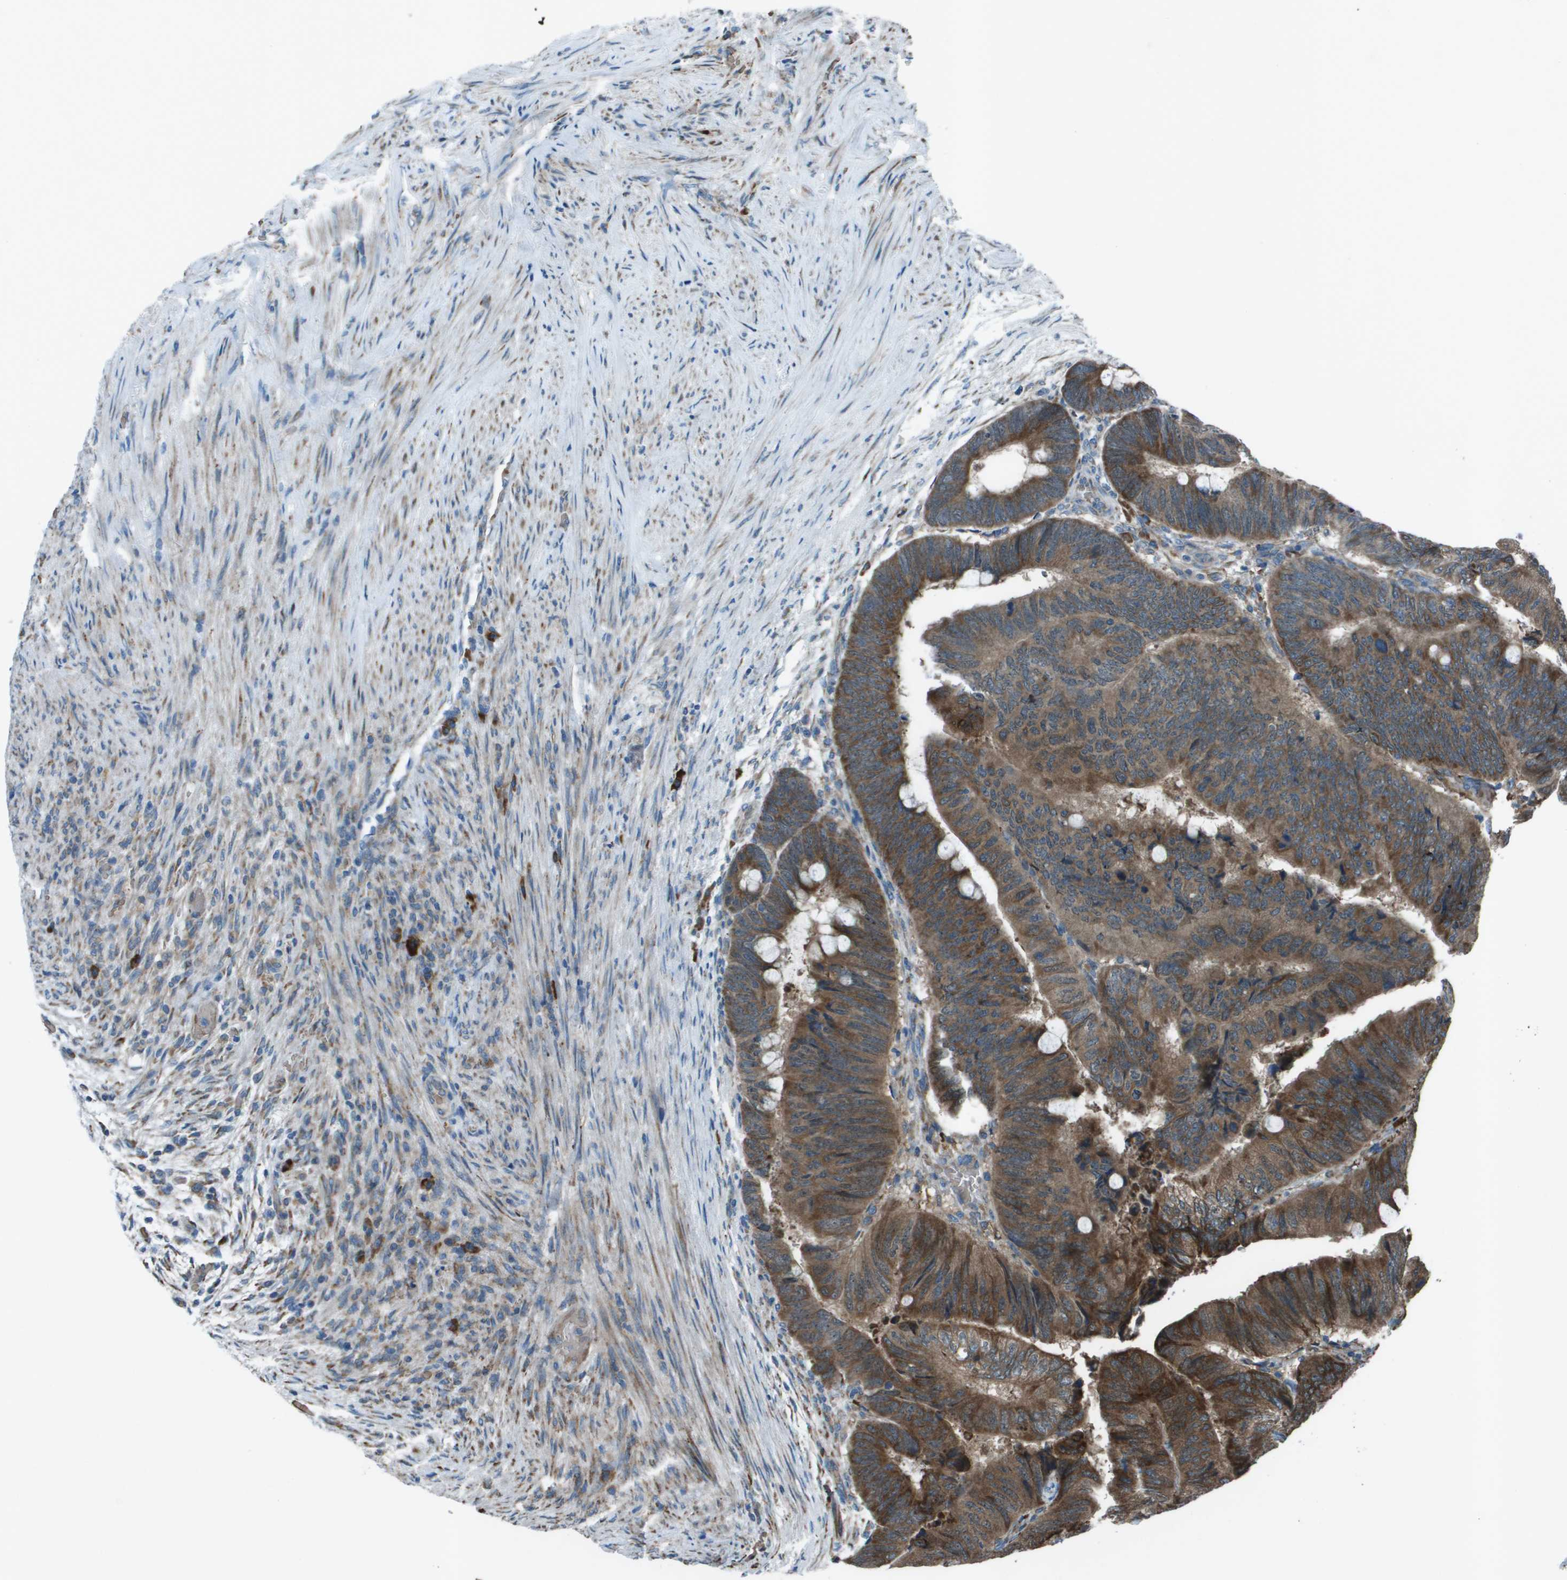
{"staining": {"intensity": "moderate", "quantity": ">75%", "location": "cytoplasmic/membranous"}, "tissue": "colorectal cancer", "cell_type": "Tumor cells", "image_type": "cancer", "snomed": [{"axis": "morphology", "description": "Normal tissue, NOS"}, {"axis": "morphology", "description": "Adenocarcinoma, NOS"}, {"axis": "topography", "description": "Rectum"}, {"axis": "topography", "description": "Peripheral nerve tissue"}], "caption": "Tumor cells exhibit medium levels of moderate cytoplasmic/membranous positivity in approximately >75% of cells in human colorectal cancer.", "gene": "UTS2", "patient": {"sex": "male", "age": 92}}